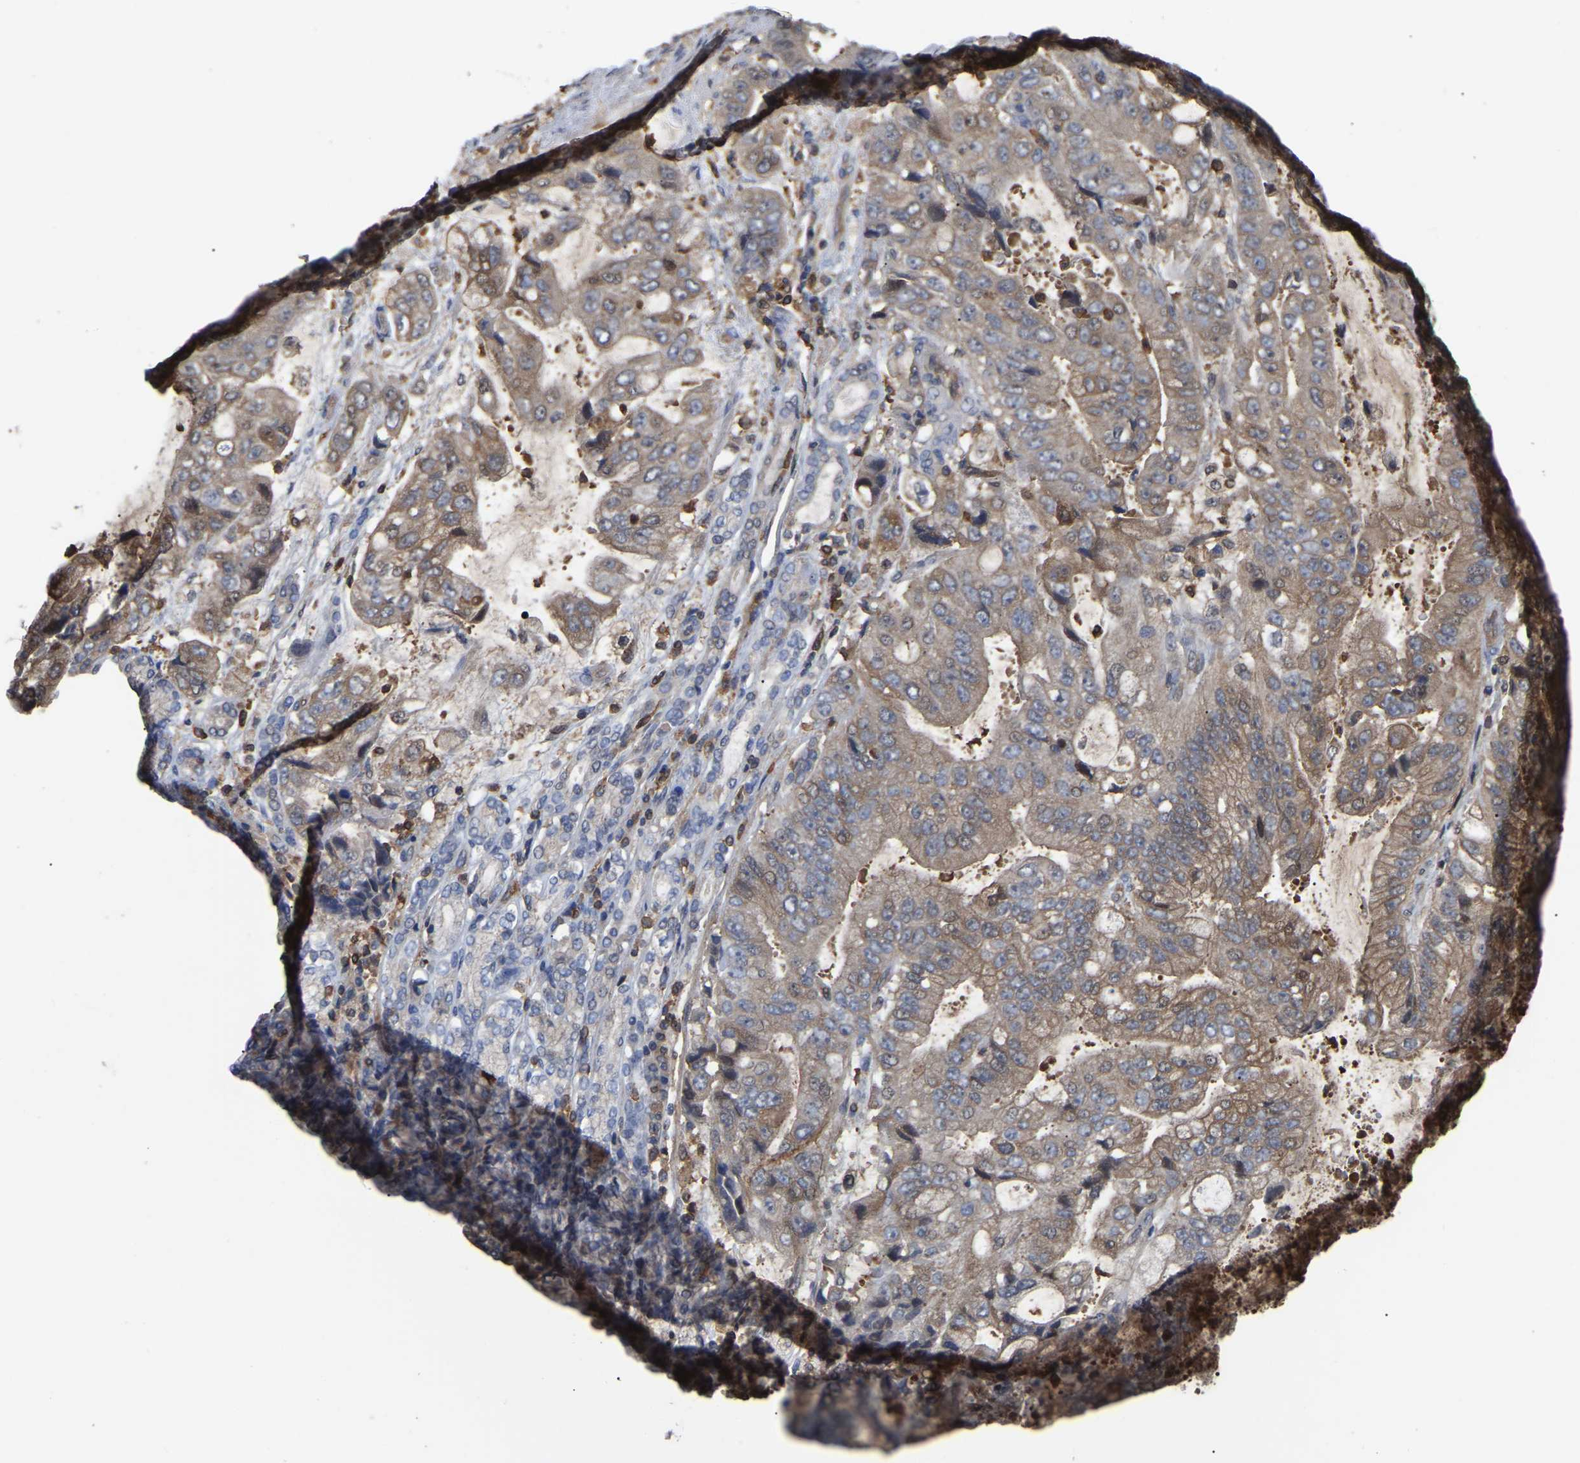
{"staining": {"intensity": "weak", "quantity": ">75%", "location": "cytoplasmic/membranous"}, "tissue": "stomach cancer", "cell_type": "Tumor cells", "image_type": "cancer", "snomed": [{"axis": "morphology", "description": "Normal tissue, NOS"}, {"axis": "morphology", "description": "Adenocarcinoma, NOS"}, {"axis": "topography", "description": "Stomach"}], "caption": "The immunohistochemical stain shows weak cytoplasmic/membranous positivity in tumor cells of adenocarcinoma (stomach) tissue. Nuclei are stained in blue.", "gene": "CIT", "patient": {"sex": "male", "age": 62}}